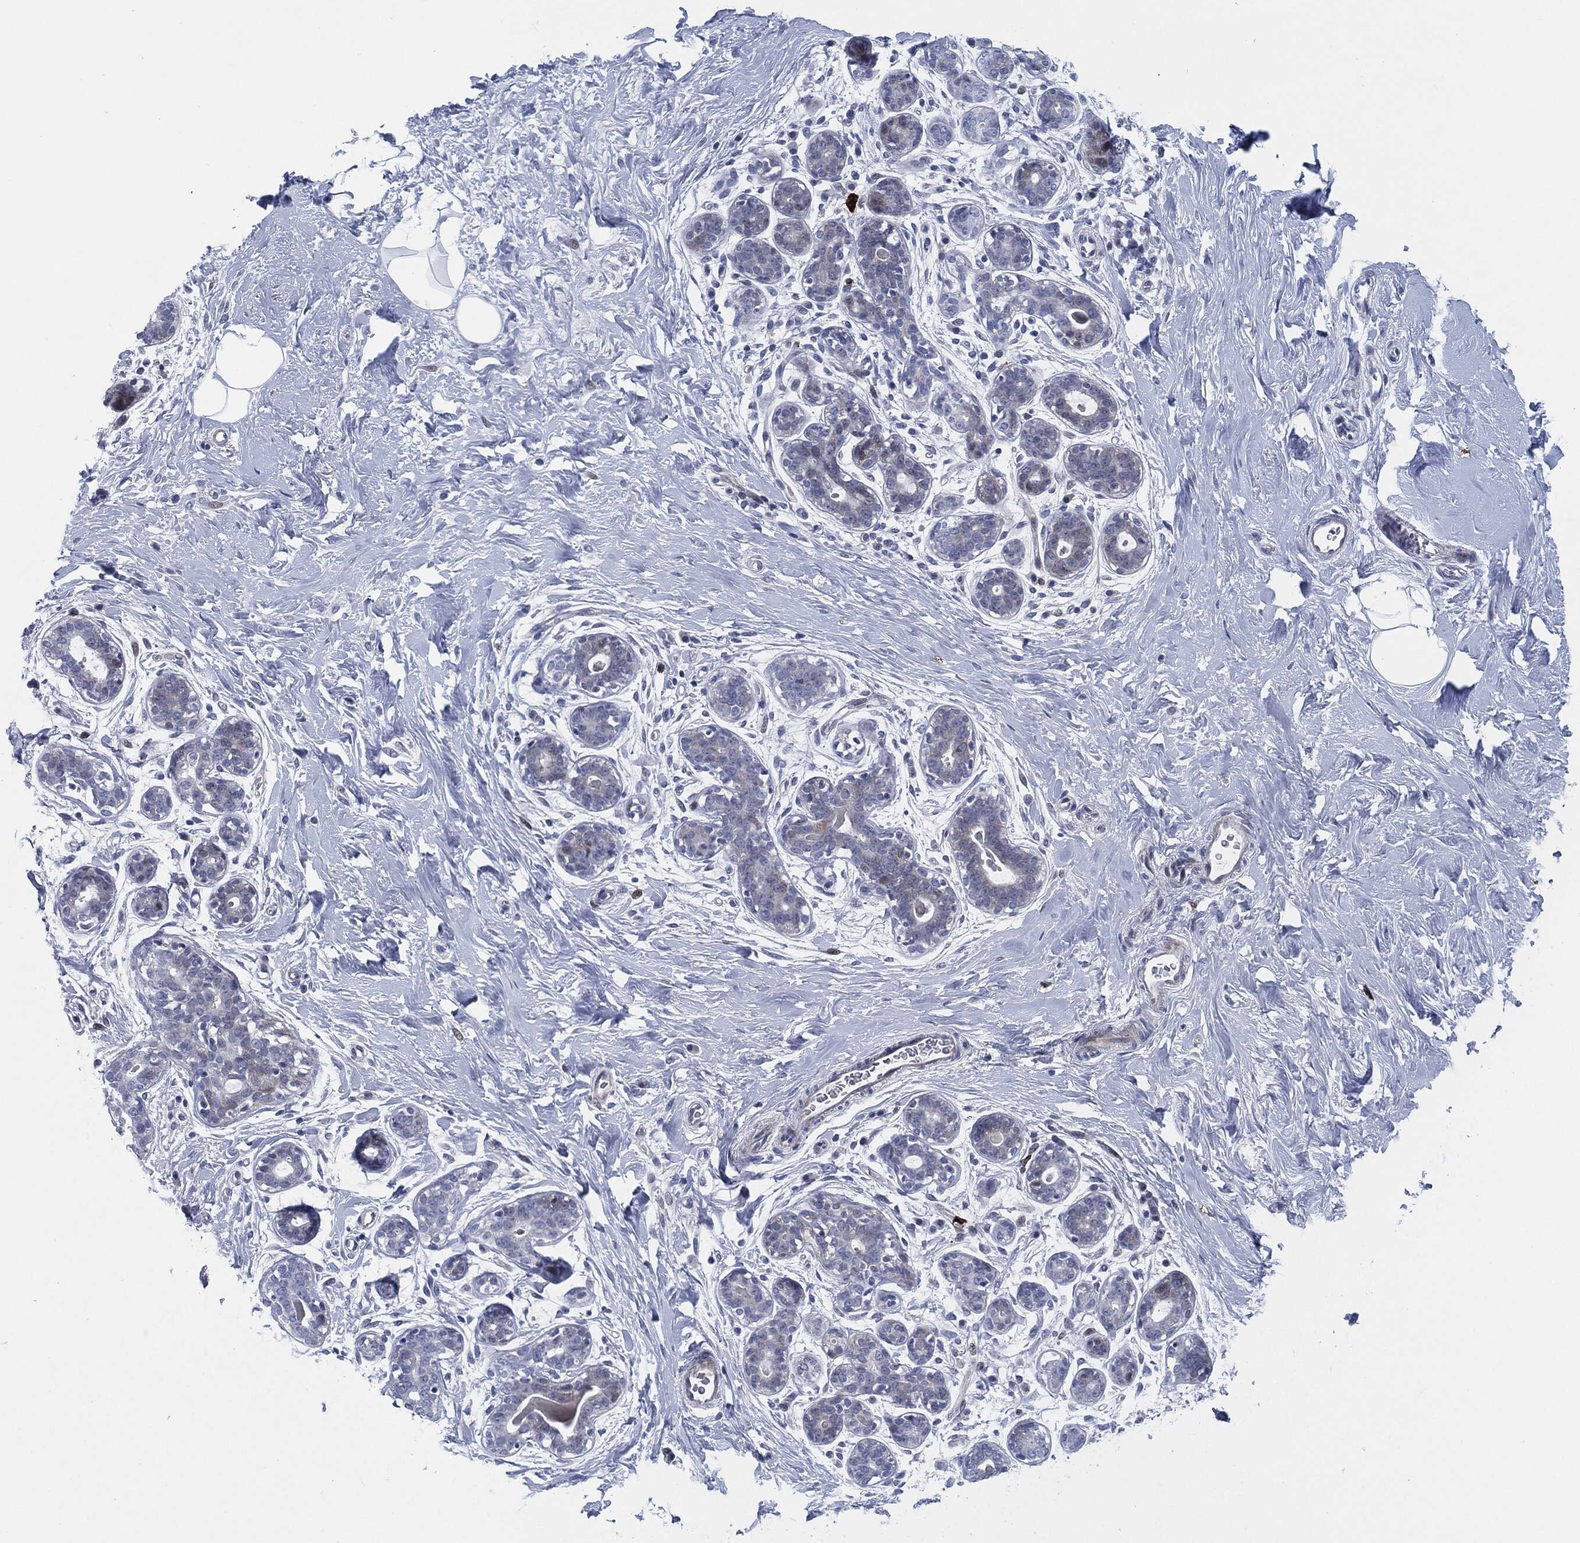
{"staining": {"intensity": "negative", "quantity": "none", "location": "none"}, "tissue": "breast", "cell_type": "Adipocytes", "image_type": "normal", "snomed": [{"axis": "morphology", "description": "Normal tissue, NOS"}, {"axis": "topography", "description": "Breast"}], "caption": "Micrograph shows no significant protein positivity in adipocytes of normal breast.", "gene": "MPO", "patient": {"sex": "female", "age": 43}}